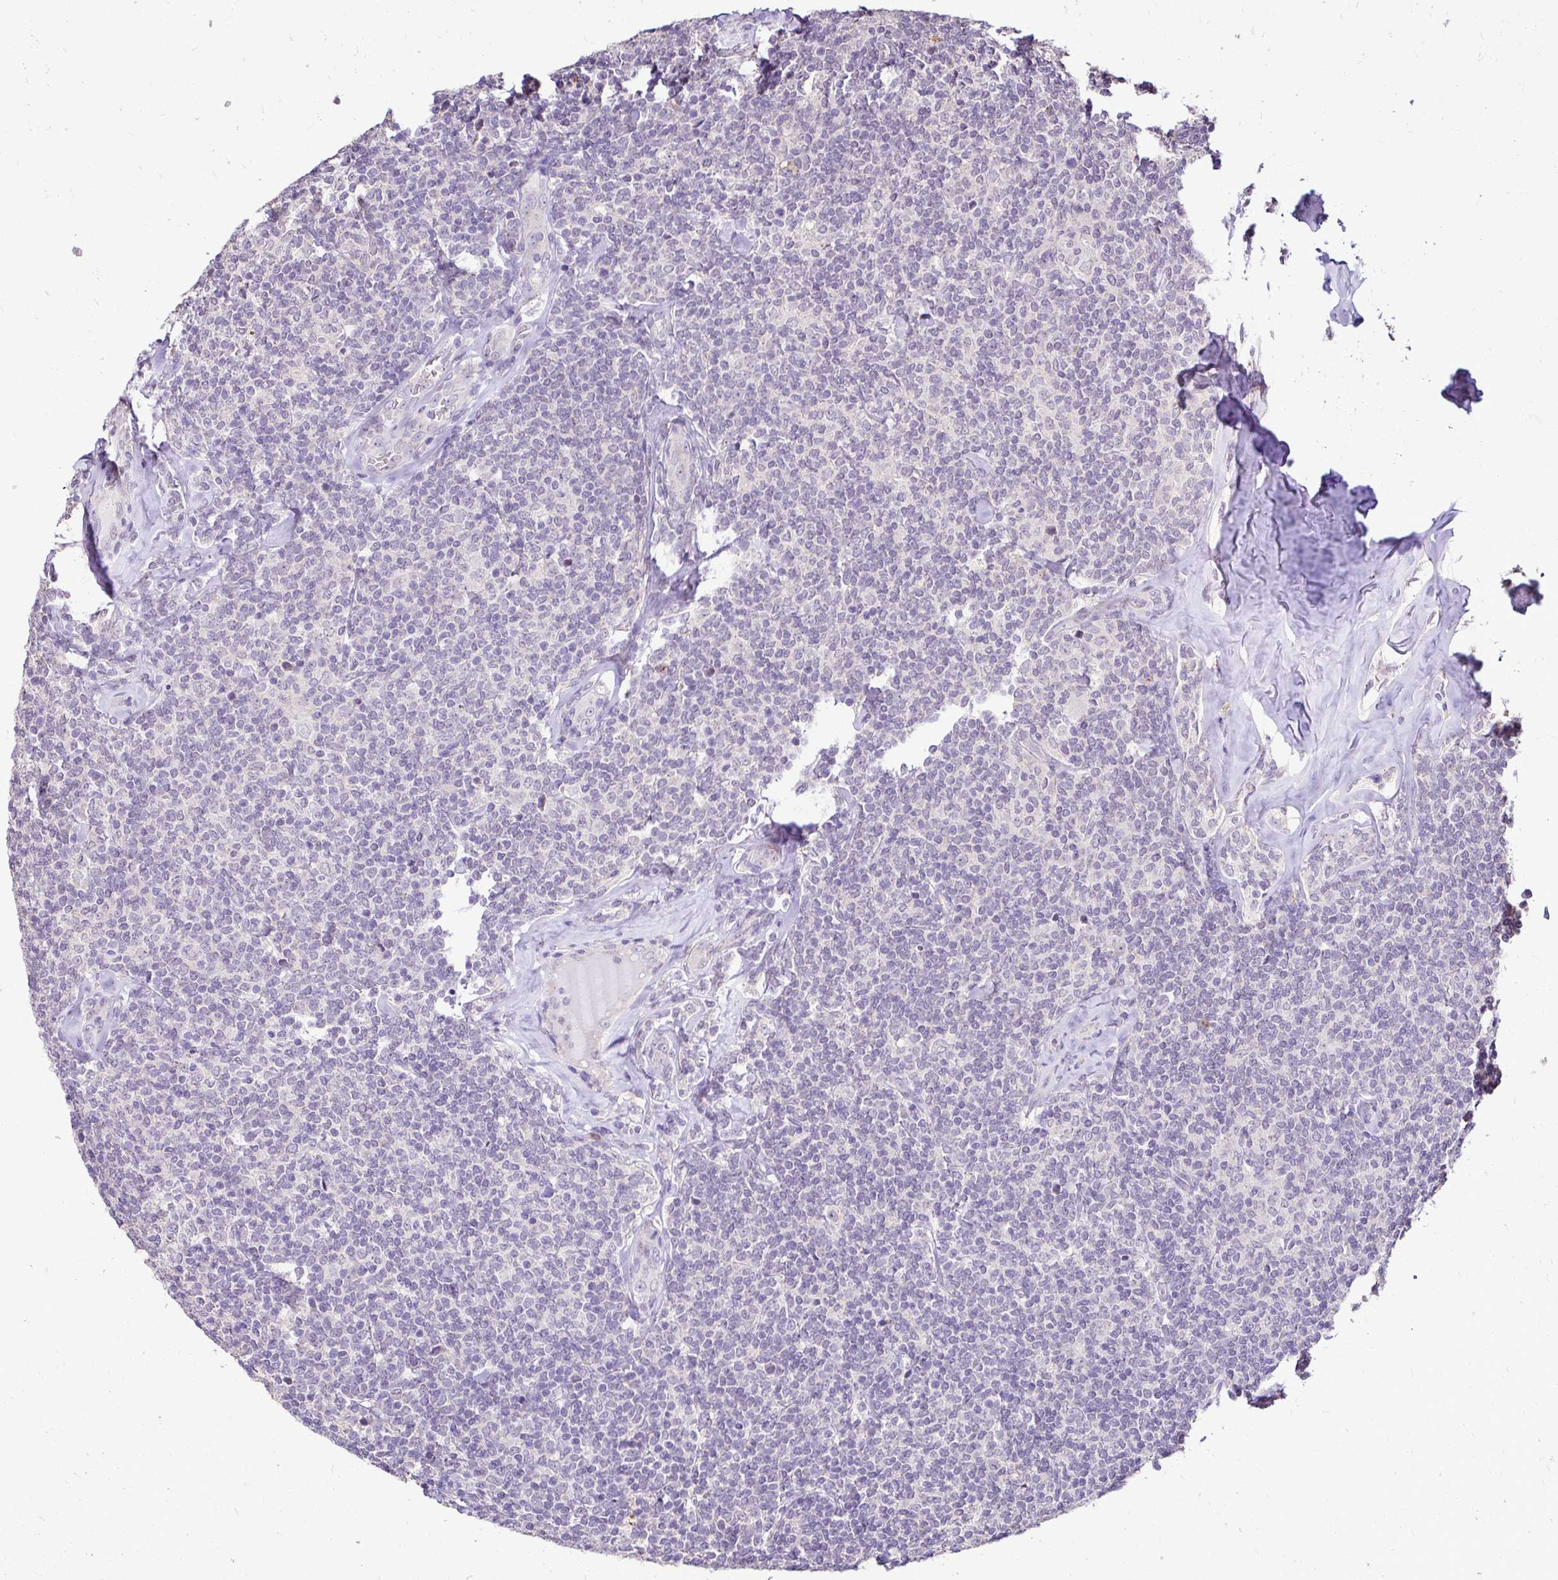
{"staining": {"intensity": "negative", "quantity": "none", "location": "none"}, "tissue": "lymphoma", "cell_type": "Tumor cells", "image_type": "cancer", "snomed": [{"axis": "morphology", "description": "Malignant lymphoma, non-Hodgkin's type, Low grade"}, {"axis": "topography", "description": "Lymph node"}], "caption": "DAB (3,3'-diaminobenzidine) immunohistochemical staining of lymphoma exhibits no significant positivity in tumor cells.", "gene": "KIAA1210", "patient": {"sex": "female", "age": 56}}